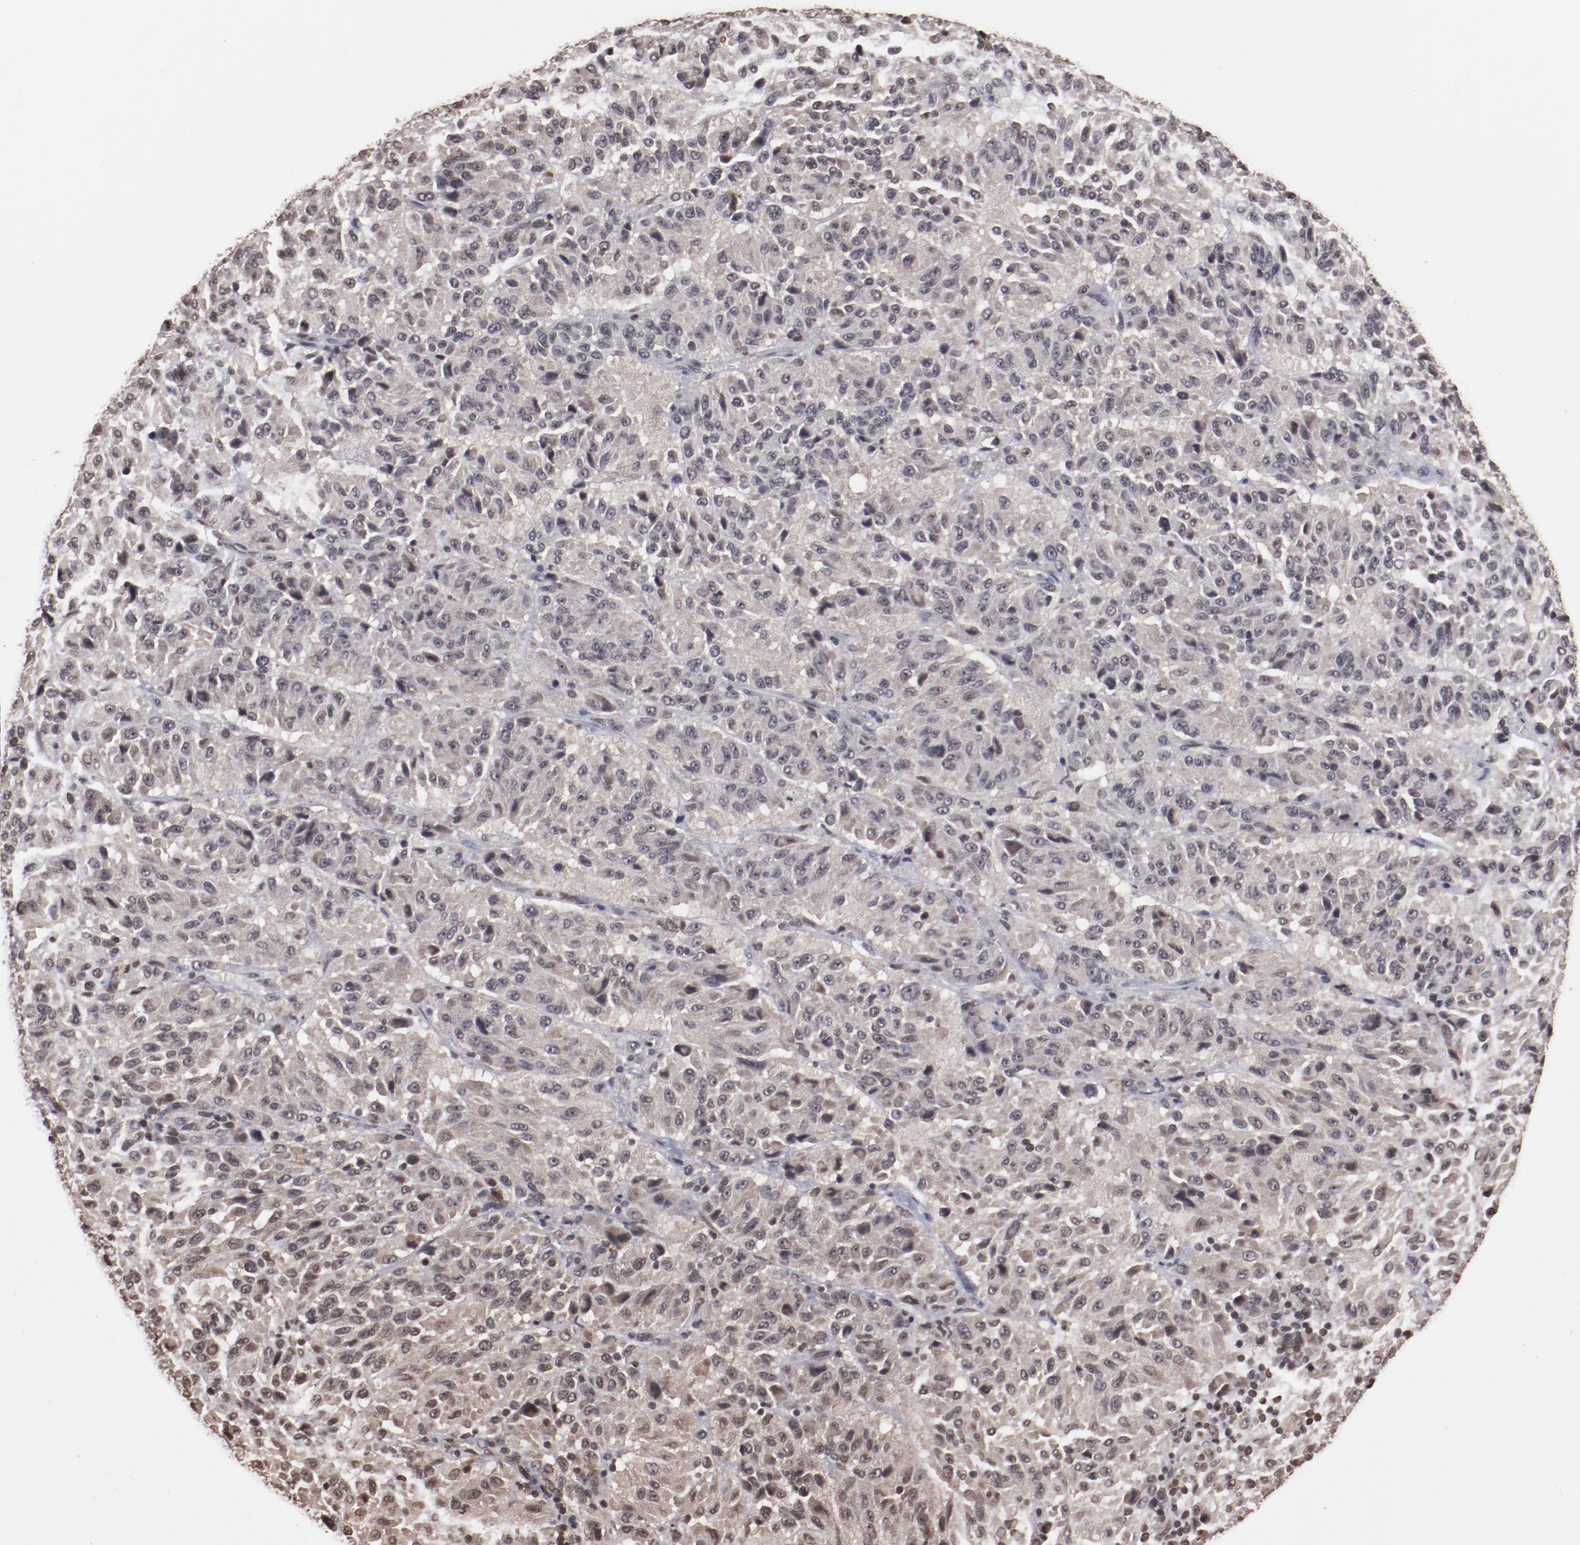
{"staining": {"intensity": "moderate", "quantity": ">75%", "location": "nuclear"}, "tissue": "melanoma", "cell_type": "Tumor cells", "image_type": "cancer", "snomed": [{"axis": "morphology", "description": "Malignant melanoma, Metastatic site"}, {"axis": "topography", "description": "Lung"}], "caption": "Malignant melanoma (metastatic site) stained with a protein marker shows moderate staining in tumor cells.", "gene": "AKT1", "patient": {"sex": "male", "age": 64}}